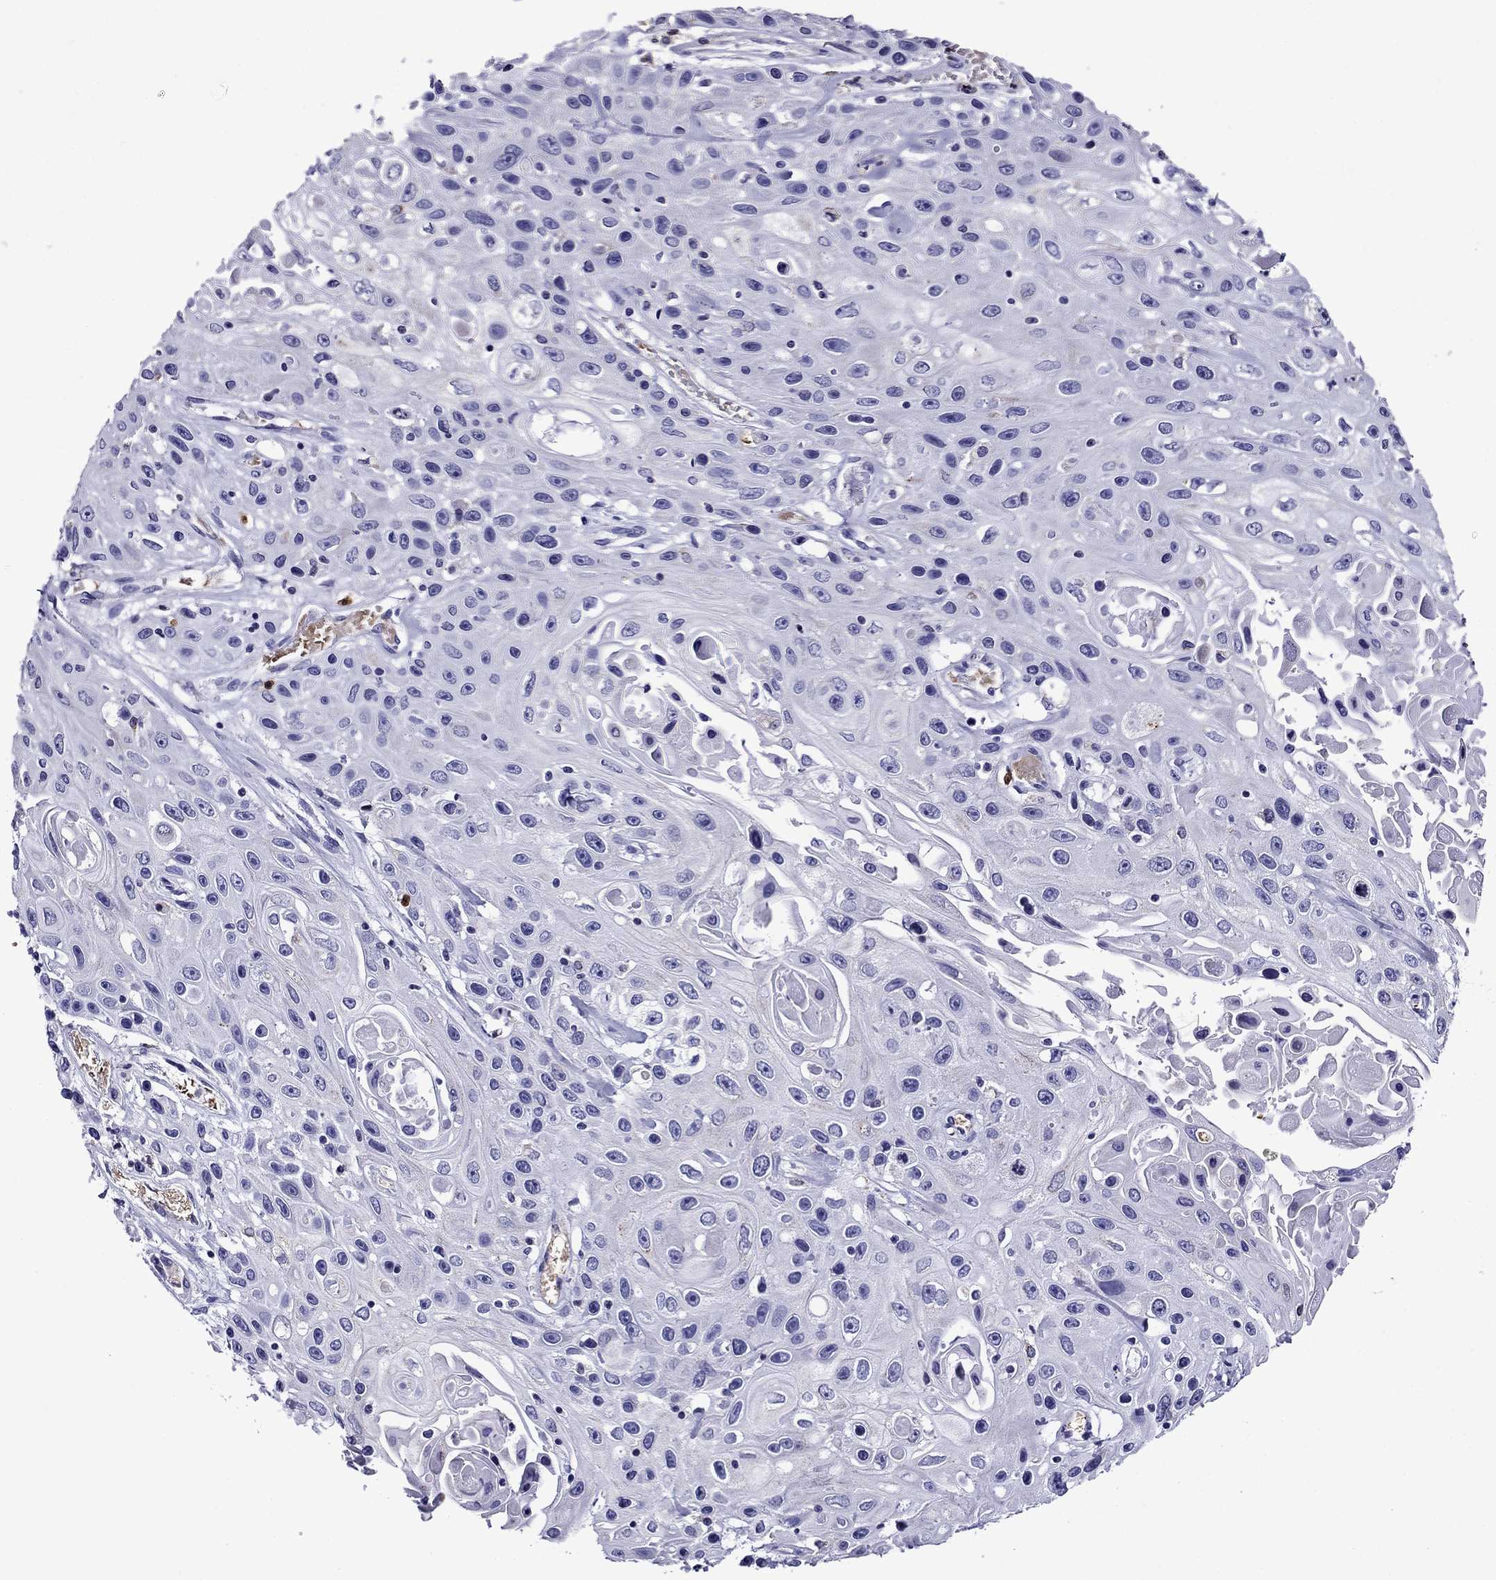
{"staining": {"intensity": "negative", "quantity": "none", "location": "none"}, "tissue": "skin cancer", "cell_type": "Tumor cells", "image_type": "cancer", "snomed": [{"axis": "morphology", "description": "Squamous cell carcinoma, NOS"}, {"axis": "topography", "description": "Skin"}], "caption": "A photomicrograph of human skin cancer (squamous cell carcinoma) is negative for staining in tumor cells. The staining is performed using DAB brown chromogen with nuclei counter-stained in using hematoxylin.", "gene": "SCG2", "patient": {"sex": "male", "age": 82}}